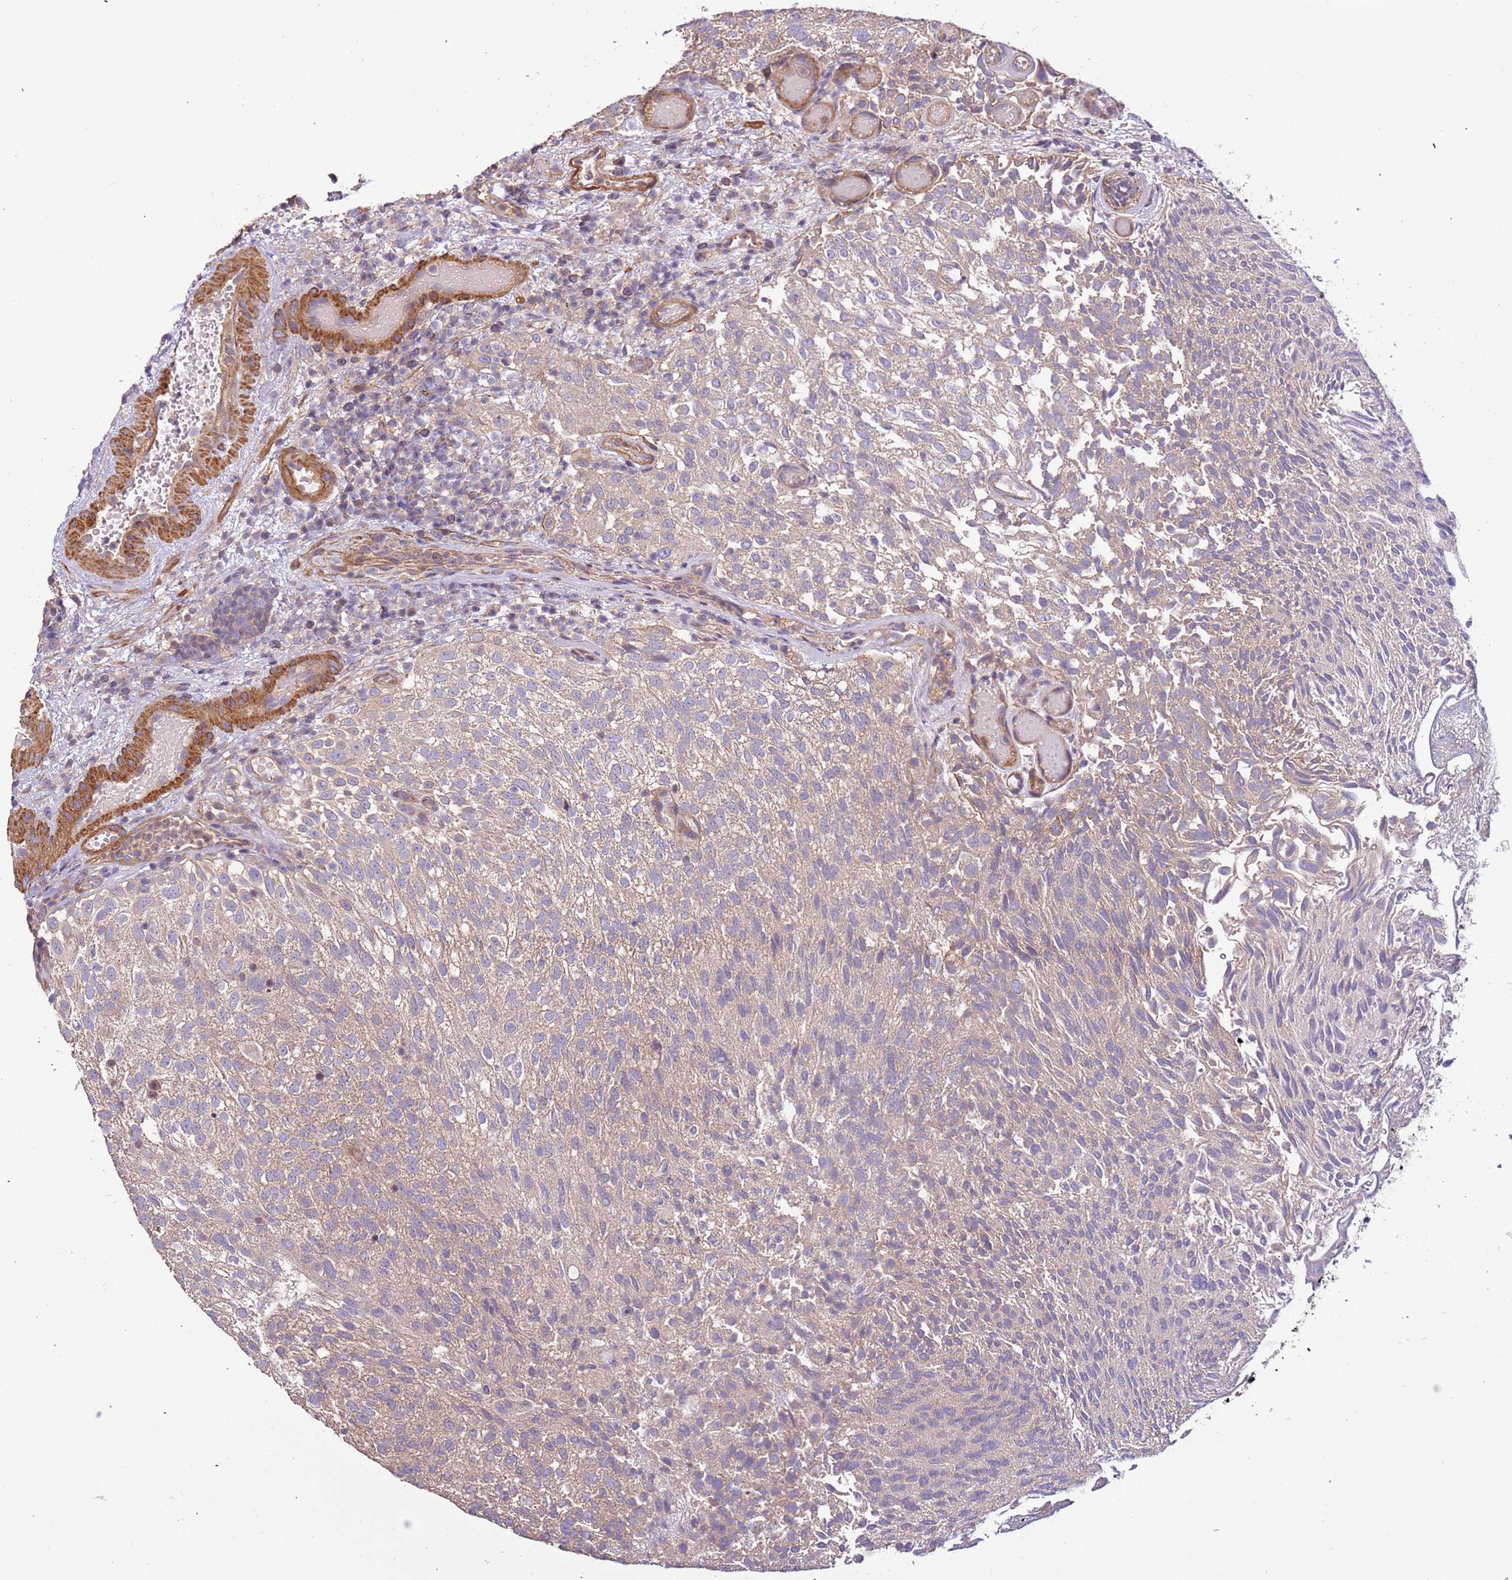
{"staining": {"intensity": "weak", "quantity": ">75%", "location": "cytoplasmic/membranous"}, "tissue": "urothelial cancer", "cell_type": "Tumor cells", "image_type": "cancer", "snomed": [{"axis": "morphology", "description": "Urothelial carcinoma, Low grade"}, {"axis": "topography", "description": "Urinary bladder"}], "caption": "Immunohistochemical staining of human urothelial carcinoma (low-grade) exhibits low levels of weak cytoplasmic/membranous protein positivity in about >75% of tumor cells.", "gene": "LAMB4", "patient": {"sex": "male", "age": 78}}